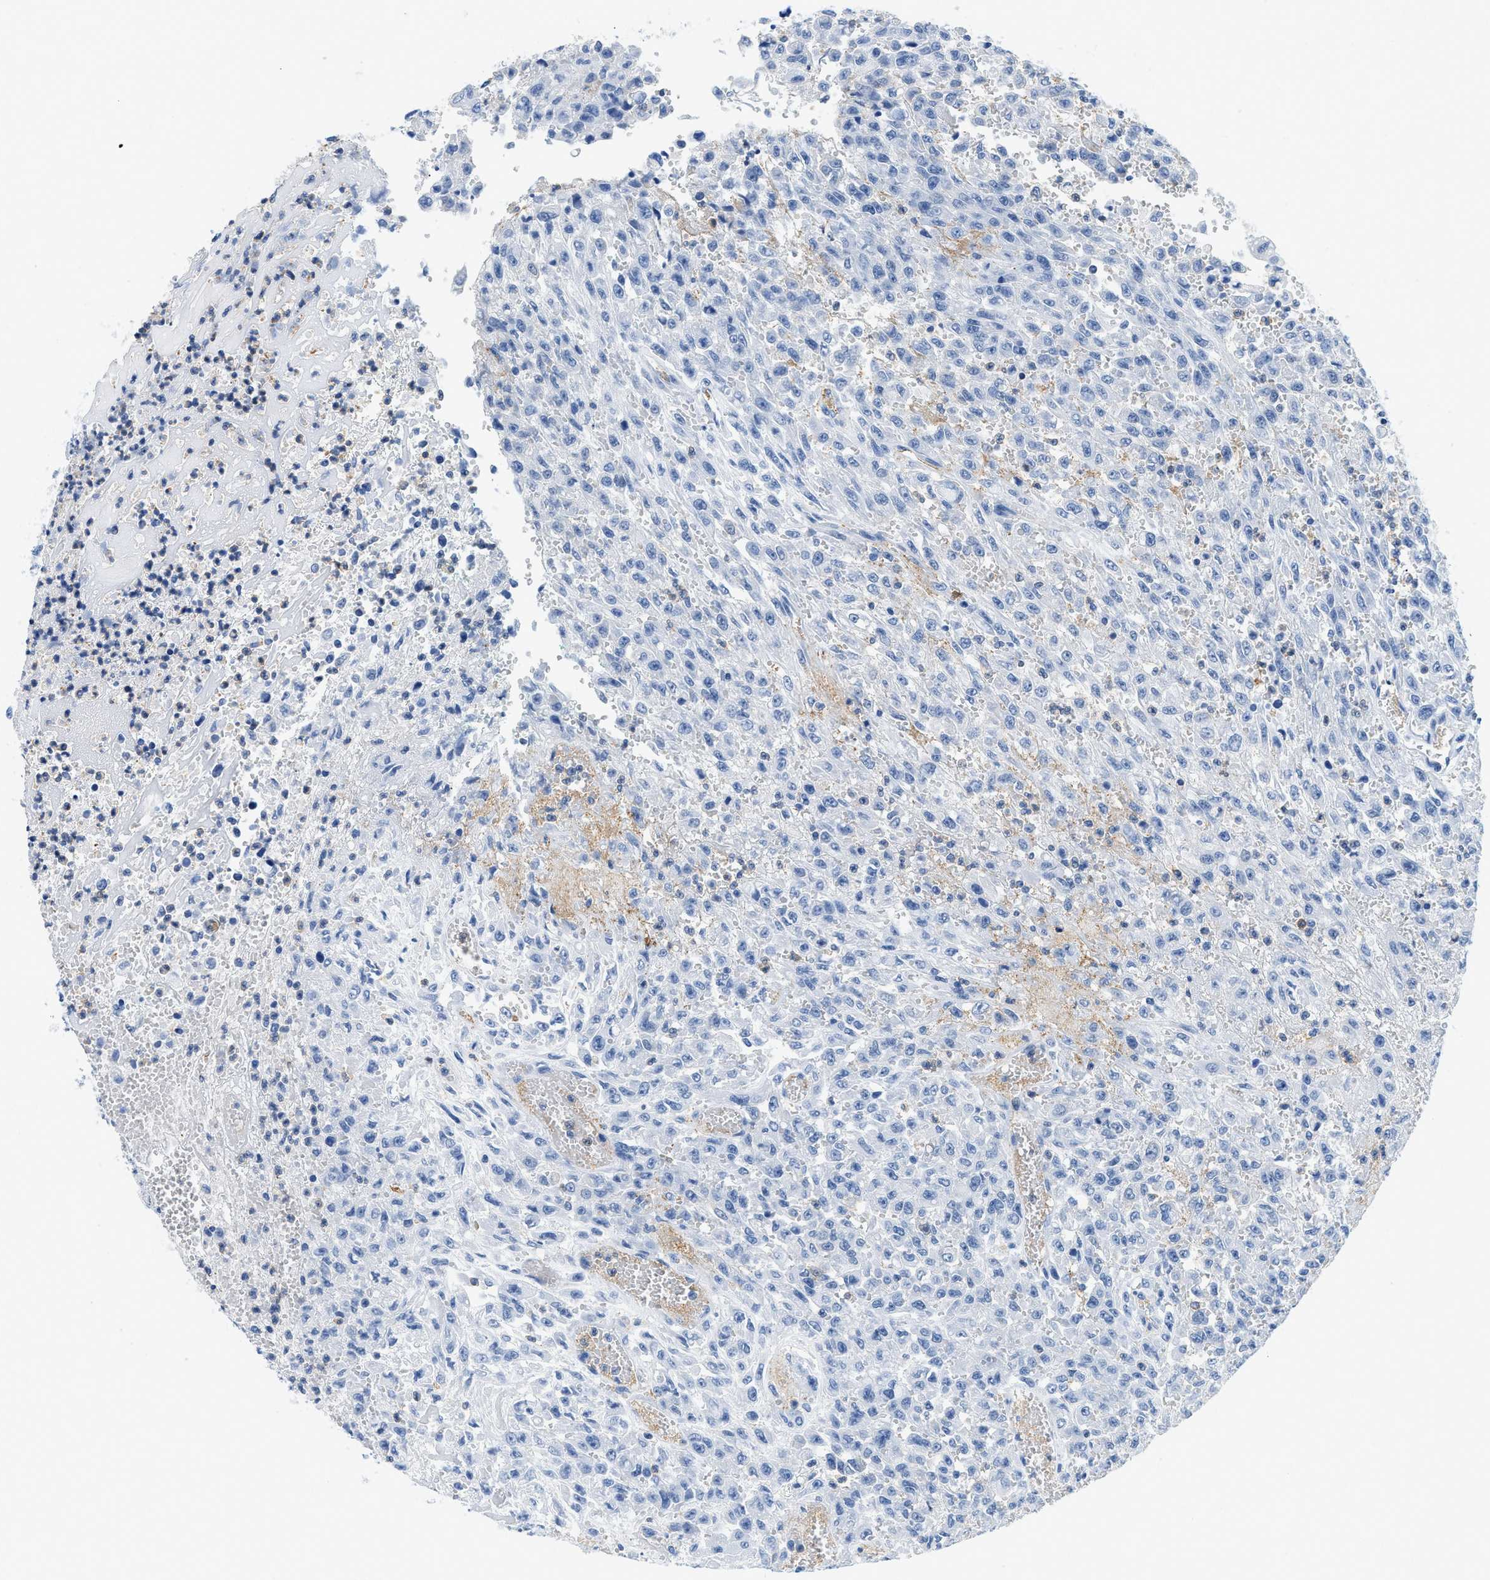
{"staining": {"intensity": "negative", "quantity": "none", "location": "none"}, "tissue": "urothelial cancer", "cell_type": "Tumor cells", "image_type": "cancer", "snomed": [{"axis": "morphology", "description": "Urothelial carcinoma, High grade"}, {"axis": "topography", "description": "Urinary bladder"}], "caption": "Urothelial carcinoma (high-grade) was stained to show a protein in brown. There is no significant positivity in tumor cells.", "gene": "GSN", "patient": {"sex": "male", "age": 46}}